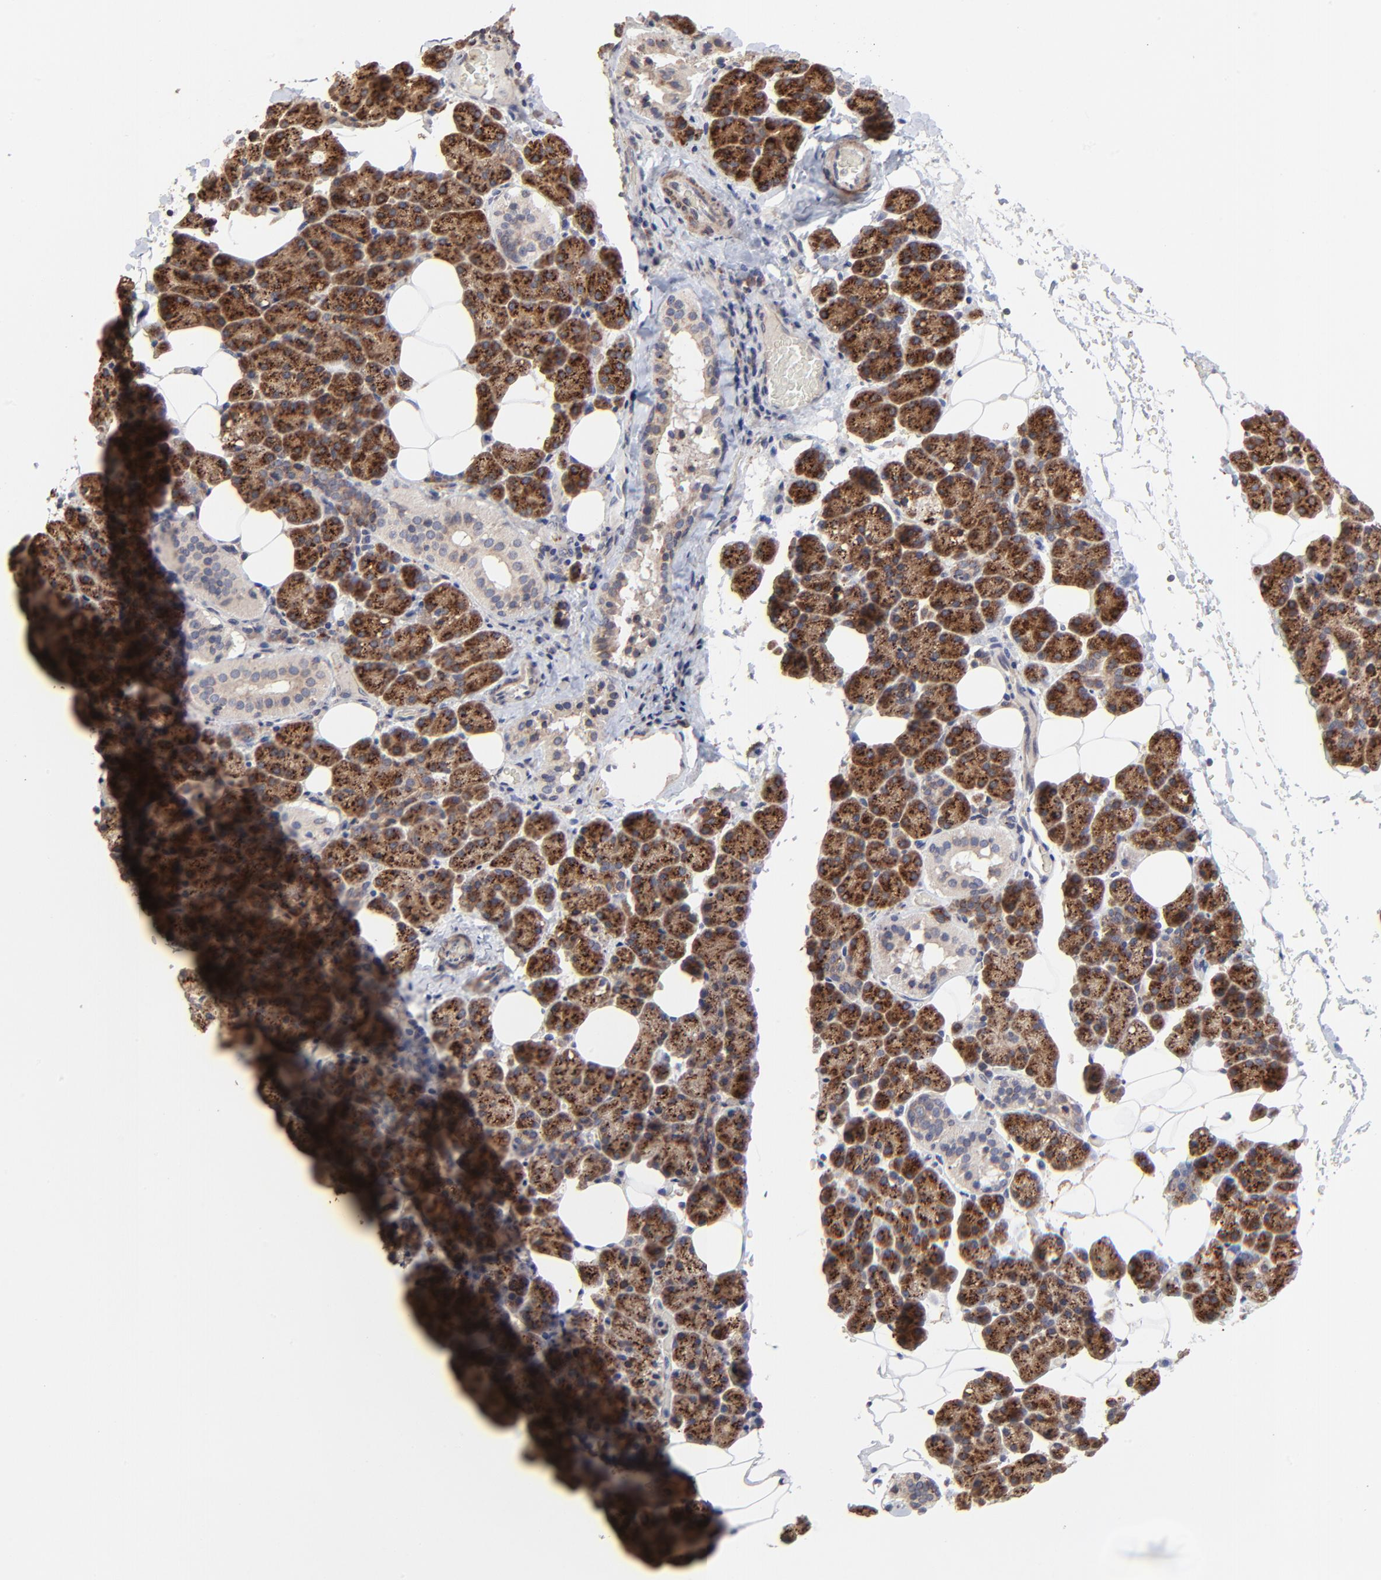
{"staining": {"intensity": "strong", "quantity": ">75%", "location": "cytoplasmic/membranous"}, "tissue": "salivary gland", "cell_type": "Glandular cells", "image_type": "normal", "snomed": [{"axis": "morphology", "description": "Normal tissue, NOS"}, {"axis": "topography", "description": "Lymph node"}, {"axis": "topography", "description": "Salivary gland"}], "caption": "Immunohistochemistry (IHC) (DAB) staining of benign salivary gland reveals strong cytoplasmic/membranous protein expression in about >75% of glandular cells.", "gene": "ELP2", "patient": {"sex": "male", "age": 8}}